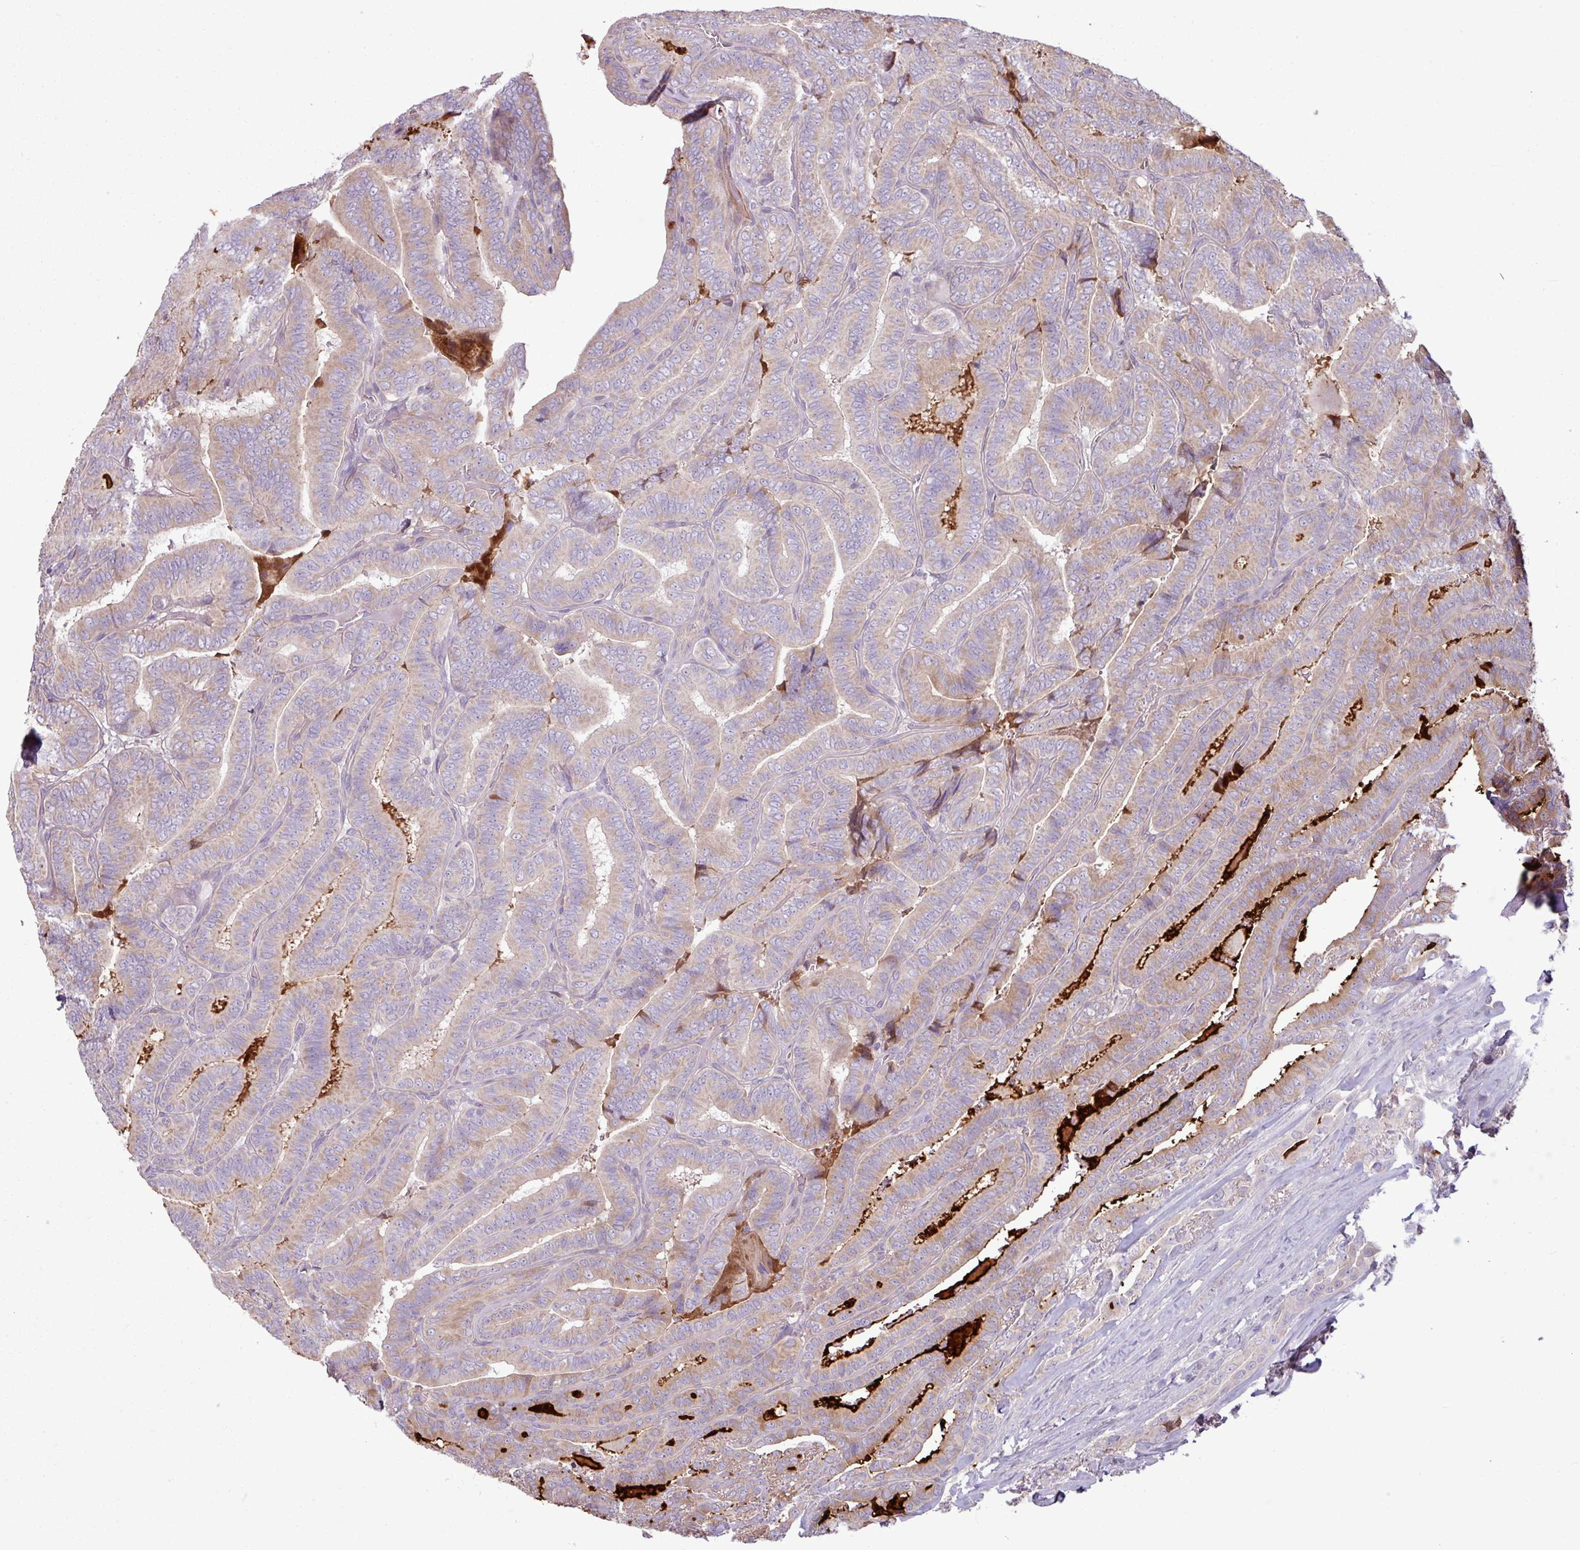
{"staining": {"intensity": "moderate", "quantity": "<25%", "location": "cytoplasmic/membranous"}, "tissue": "thyroid cancer", "cell_type": "Tumor cells", "image_type": "cancer", "snomed": [{"axis": "morphology", "description": "Papillary adenocarcinoma, NOS"}, {"axis": "topography", "description": "Thyroid gland"}], "caption": "This is a photomicrograph of immunohistochemistry (IHC) staining of papillary adenocarcinoma (thyroid), which shows moderate positivity in the cytoplasmic/membranous of tumor cells.", "gene": "C4B", "patient": {"sex": "male", "age": 61}}